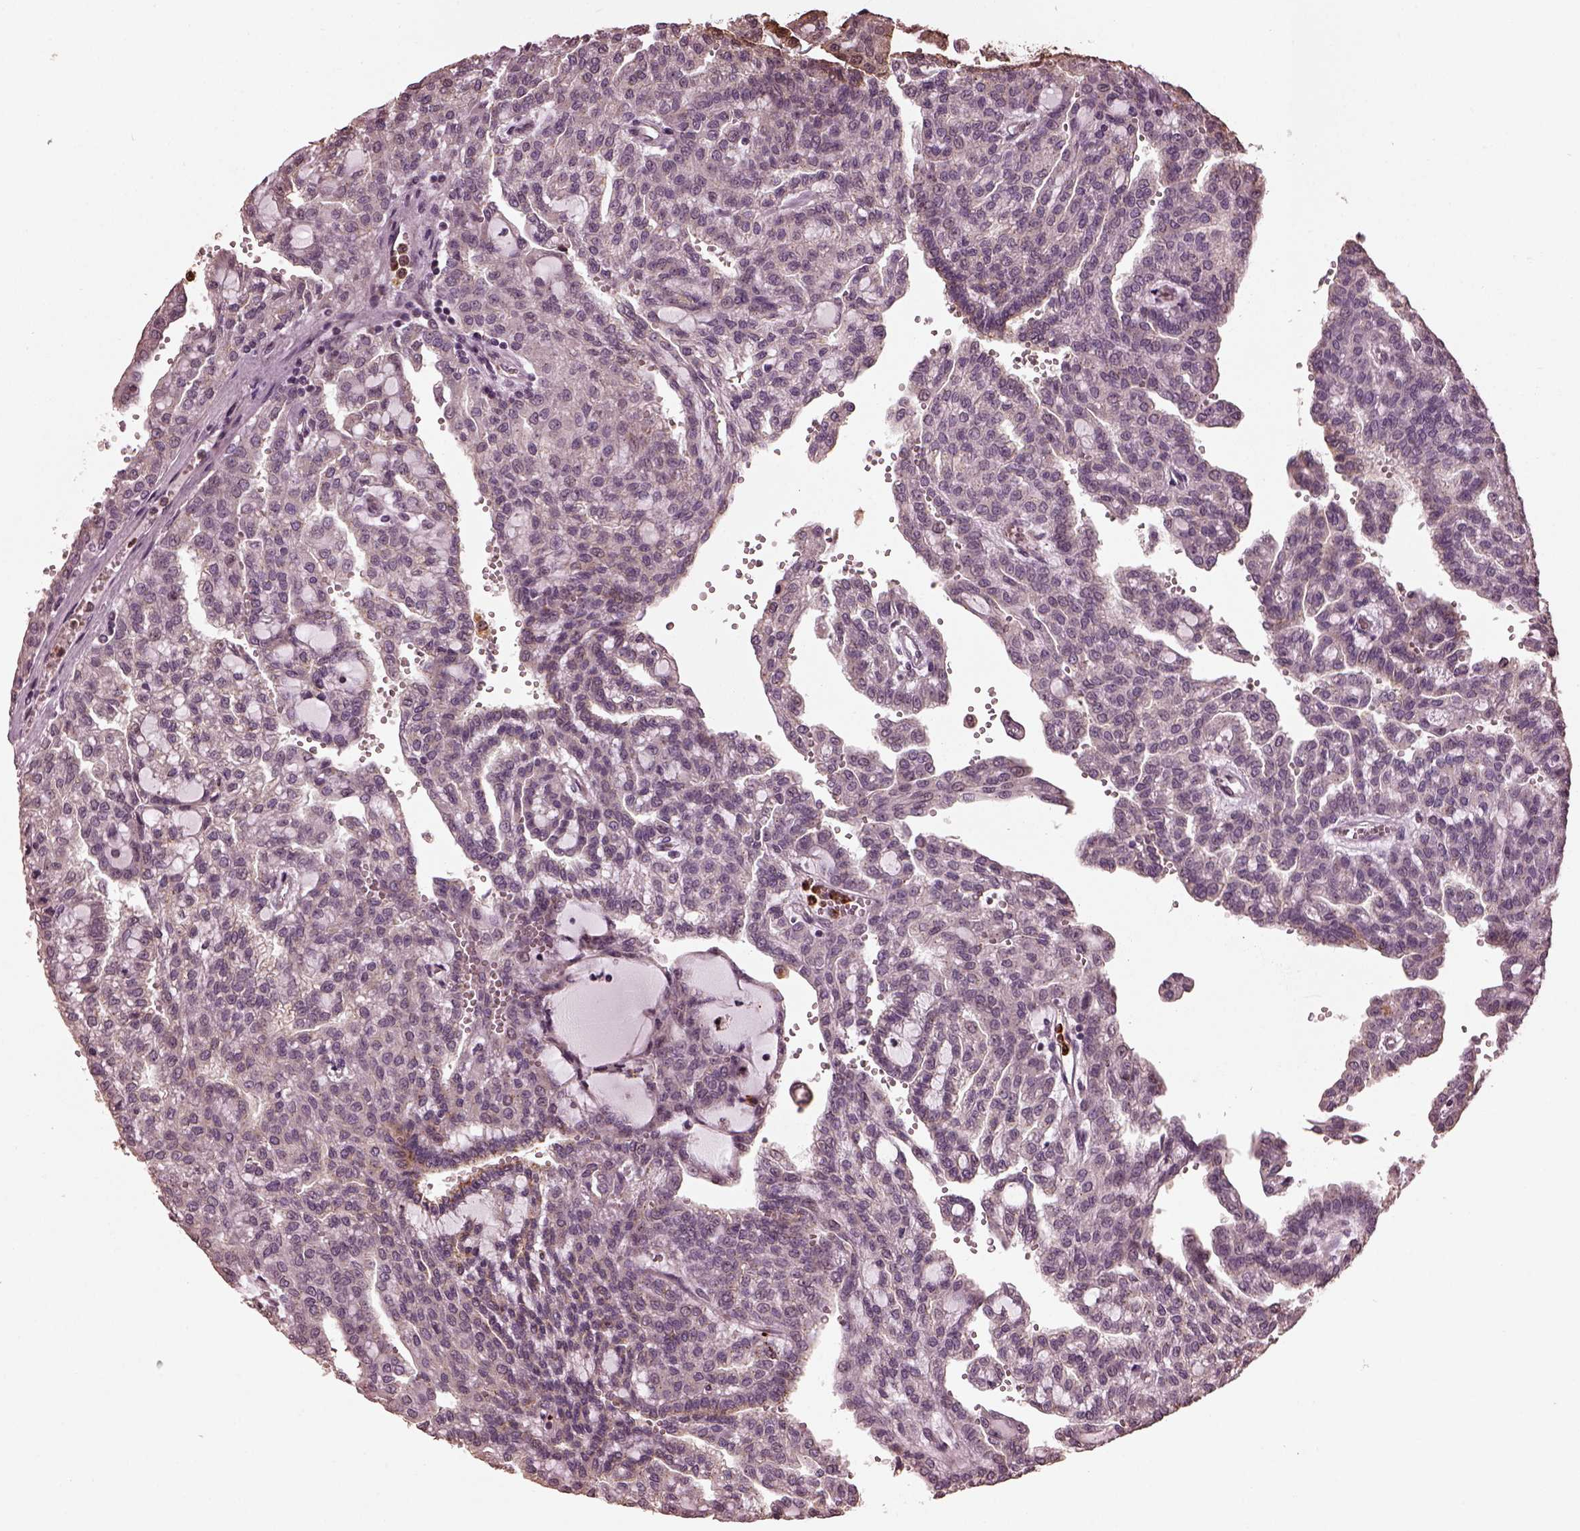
{"staining": {"intensity": "negative", "quantity": "none", "location": "none"}, "tissue": "renal cancer", "cell_type": "Tumor cells", "image_type": "cancer", "snomed": [{"axis": "morphology", "description": "Adenocarcinoma, NOS"}, {"axis": "topography", "description": "Kidney"}], "caption": "Immunohistochemical staining of renal cancer shows no significant positivity in tumor cells.", "gene": "RUFY3", "patient": {"sex": "male", "age": 63}}